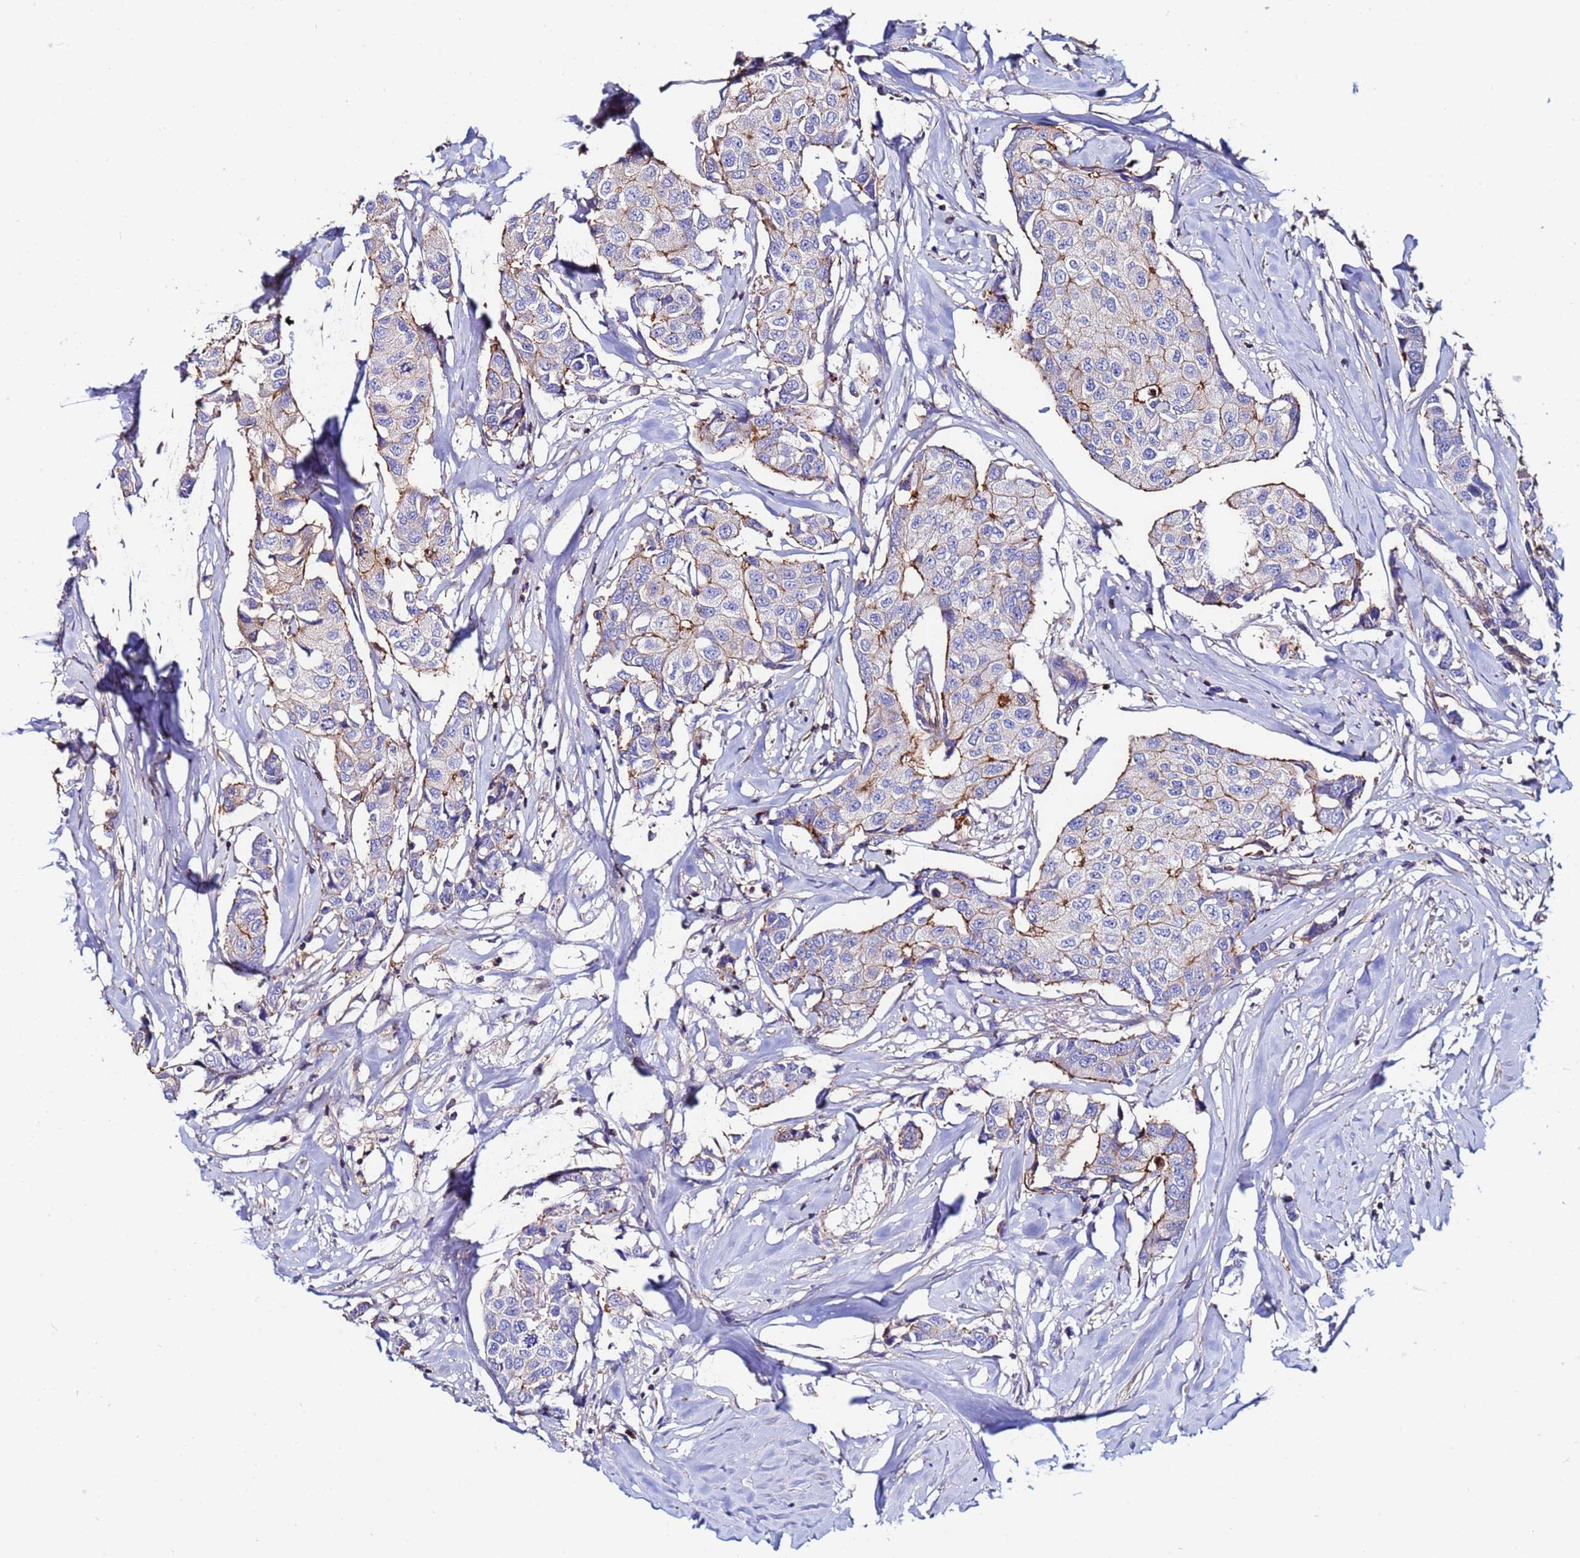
{"staining": {"intensity": "moderate", "quantity": "<25%", "location": "cytoplasmic/membranous"}, "tissue": "breast cancer", "cell_type": "Tumor cells", "image_type": "cancer", "snomed": [{"axis": "morphology", "description": "Duct carcinoma"}, {"axis": "topography", "description": "Breast"}], "caption": "Invasive ductal carcinoma (breast) tissue shows moderate cytoplasmic/membranous expression in about <25% of tumor cells, visualized by immunohistochemistry.", "gene": "POTEE", "patient": {"sex": "female", "age": 80}}